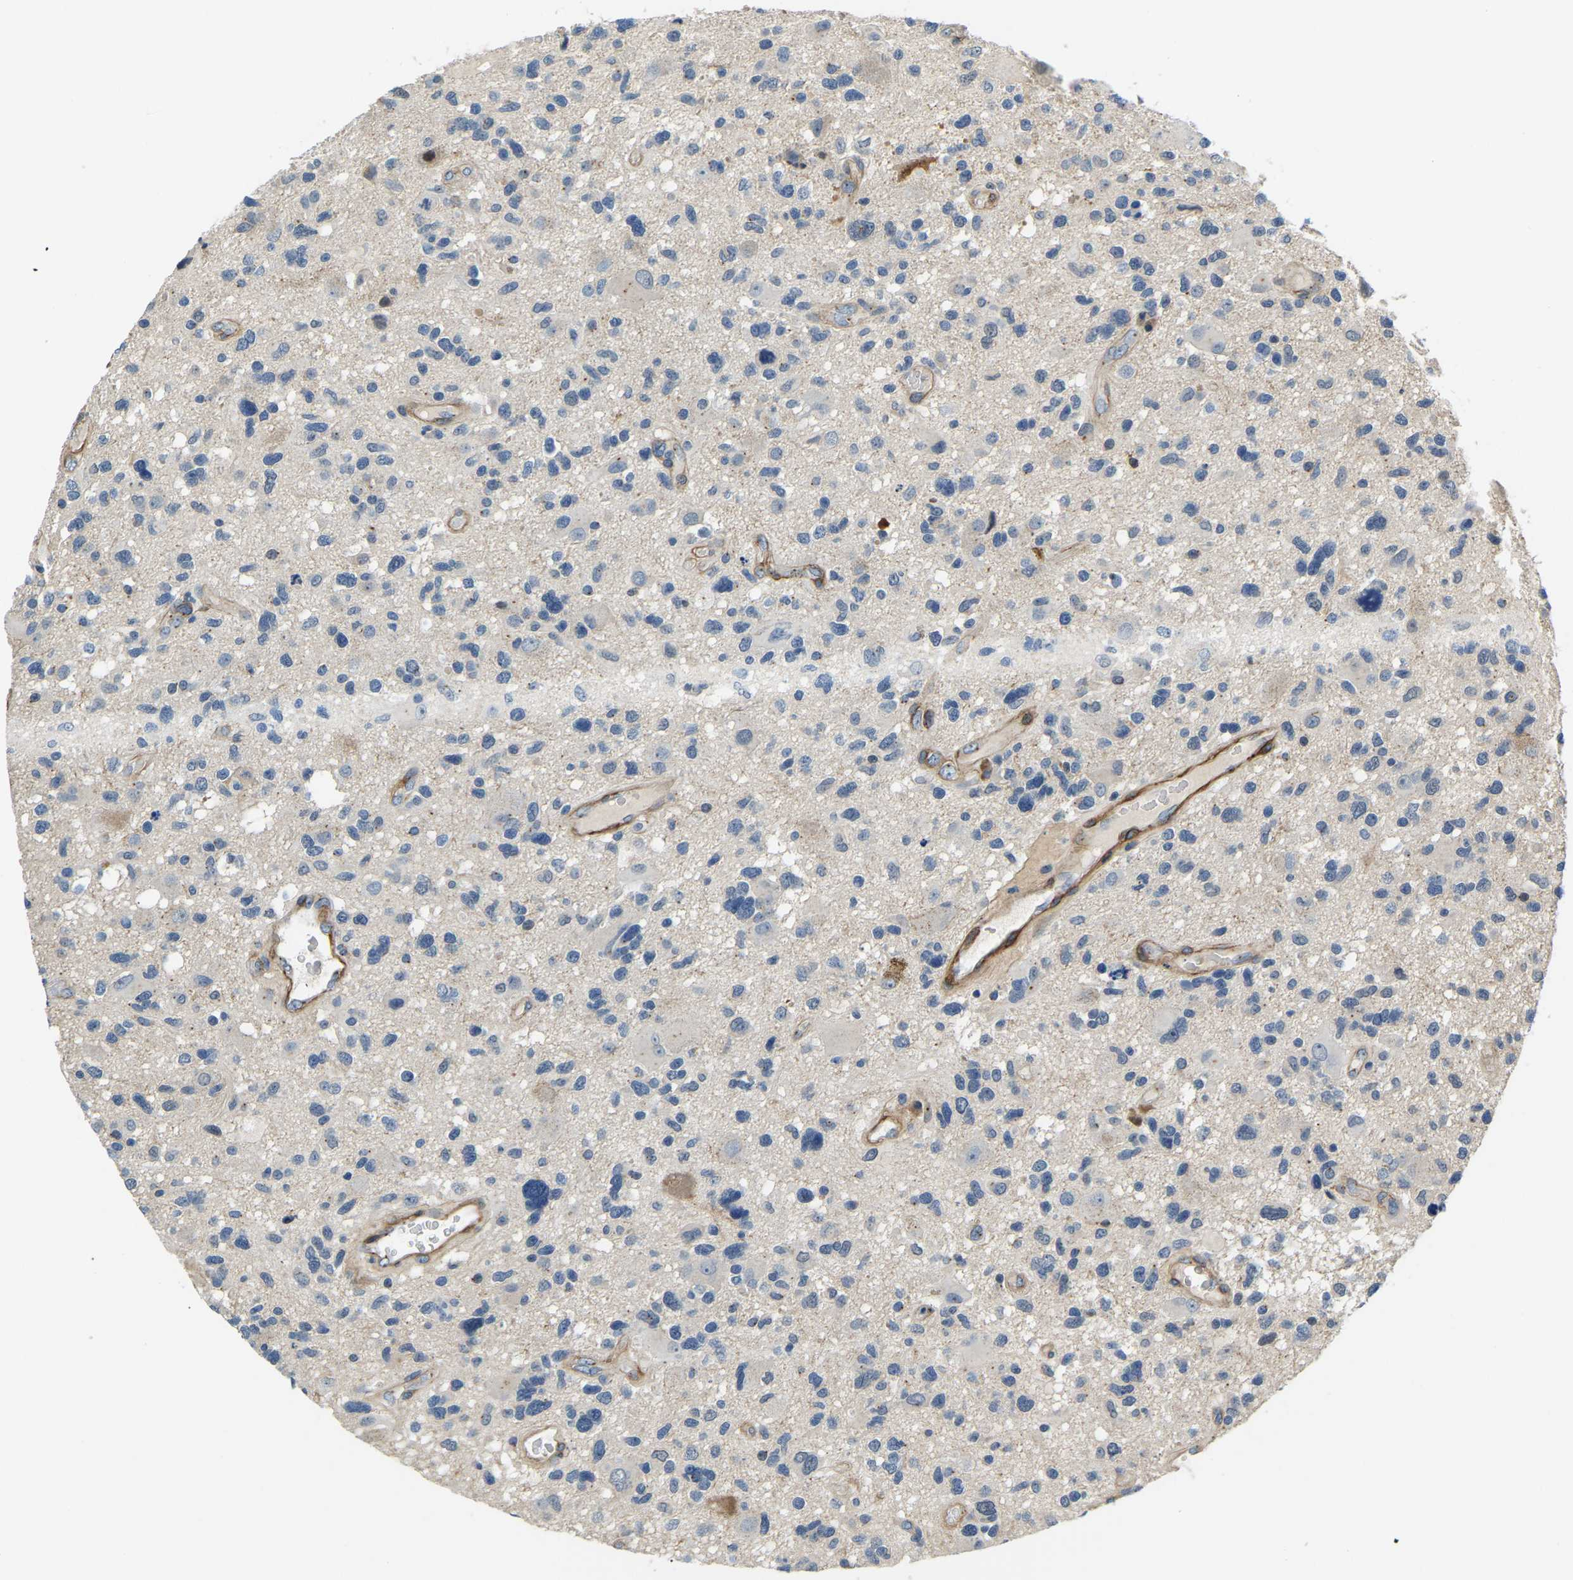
{"staining": {"intensity": "negative", "quantity": "none", "location": "none"}, "tissue": "glioma", "cell_type": "Tumor cells", "image_type": "cancer", "snomed": [{"axis": "morphology", "description": "Glioma, malignant, High grade"}, {"axis": "topography", "description": "Brain"}], "caption": "Glioma was stained to show a protein in brown. There is no significant expression in tumor cells.", "gene": "LIAS", "patient": {"sex": "male", "age": 33}}